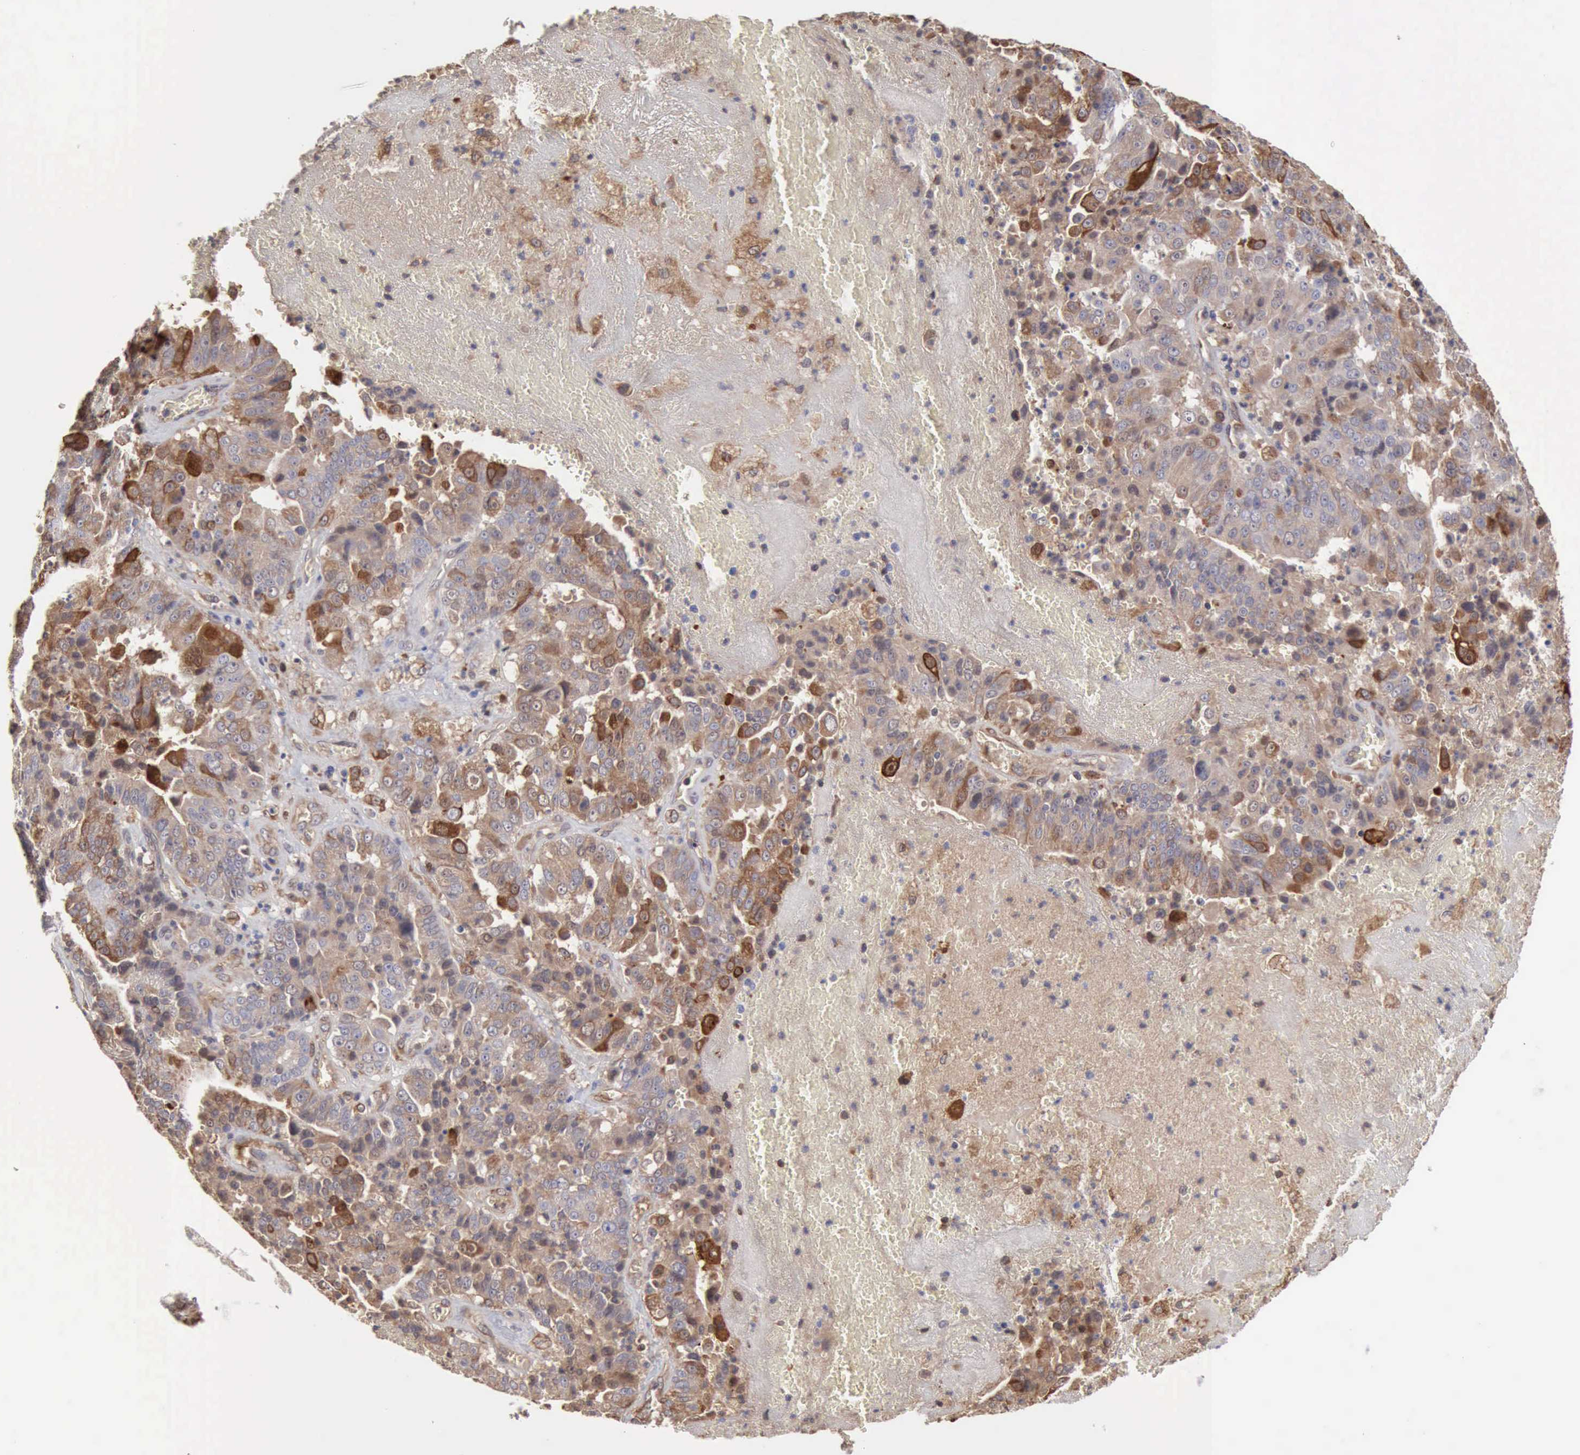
{"staining": {"intensity": "moderate", "quantity": ">75%", "location": "cytoplasmic/membranous"}, "tissue": "liver cancer", "cell_type": "Tumor cells", "image_type": "cancer", "snomed": [{"axis": "morphology", "description": "Cholangiocarcinoma"}, {"axis": "topography", "description": "Liver"}], "caption": "Liver cholangiocarcinoma stained for a protein (brown) reveals moderate cytoplasmic/membranous positive staining in approximately >75% of tumor cells.", "gene": "APOL2", "patient": {"sex": "female", "age": 79}}